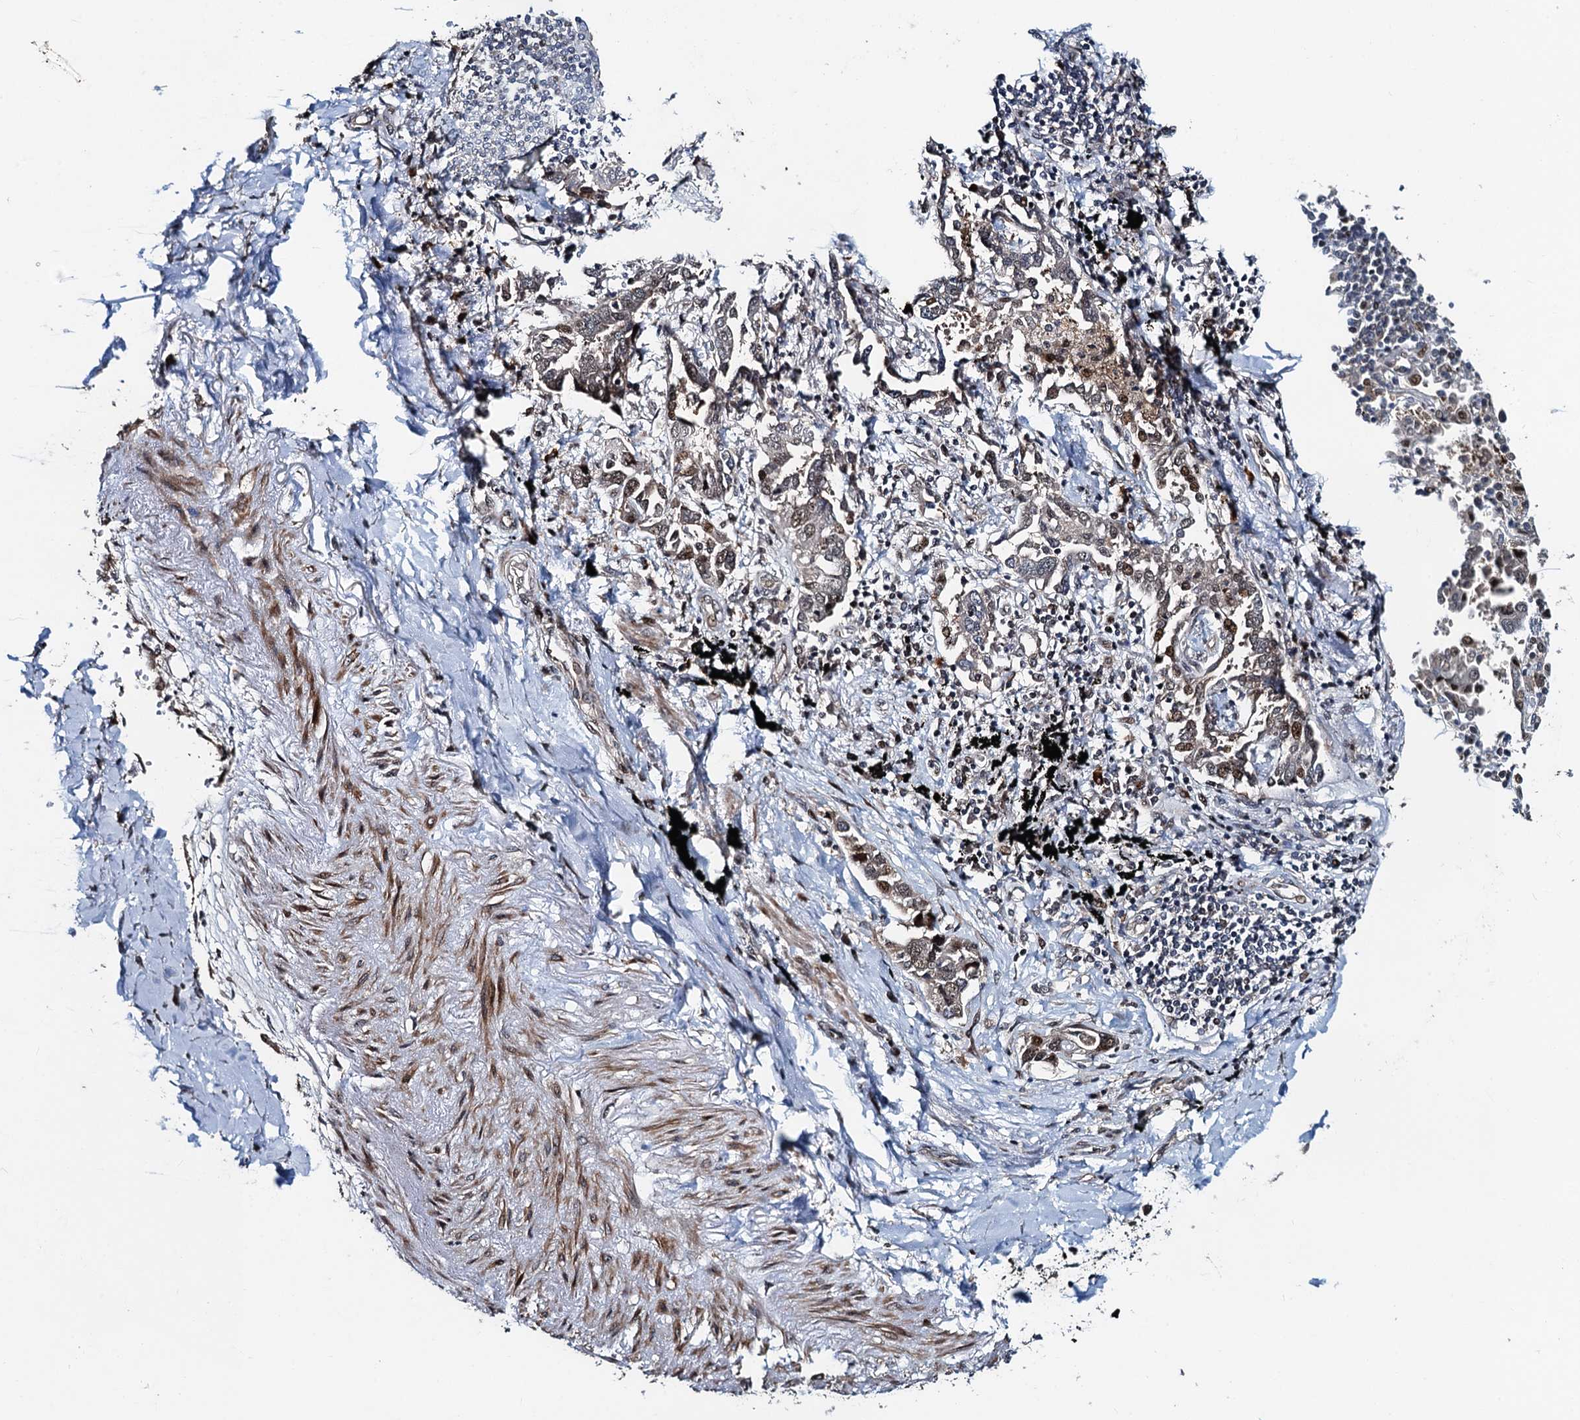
{"staining": {"intensity": "weak", "quantity": "25%-75%", "location": "cytoplasmic/membranous,nuclear"}, "tissue": "lung cancer", "cell_type": "Tumor cells", "image_type": "cancer", "snomed": [{"axis": "morphology", "description": "Adenocarcinoma, NOS"}, {"axis": "topography", "description": "Lung"}], "caption": "Lung cancer (adenocarcinoma) stained with DAB (3,3'-diaminobenzidine) IHC displays low levels of weak cytoplasmic/membranous and nuclear expression in about 25%-75% of tumor cells.", "gene": "ATOSA", "patient": {"sex": "male", "age": 67}}